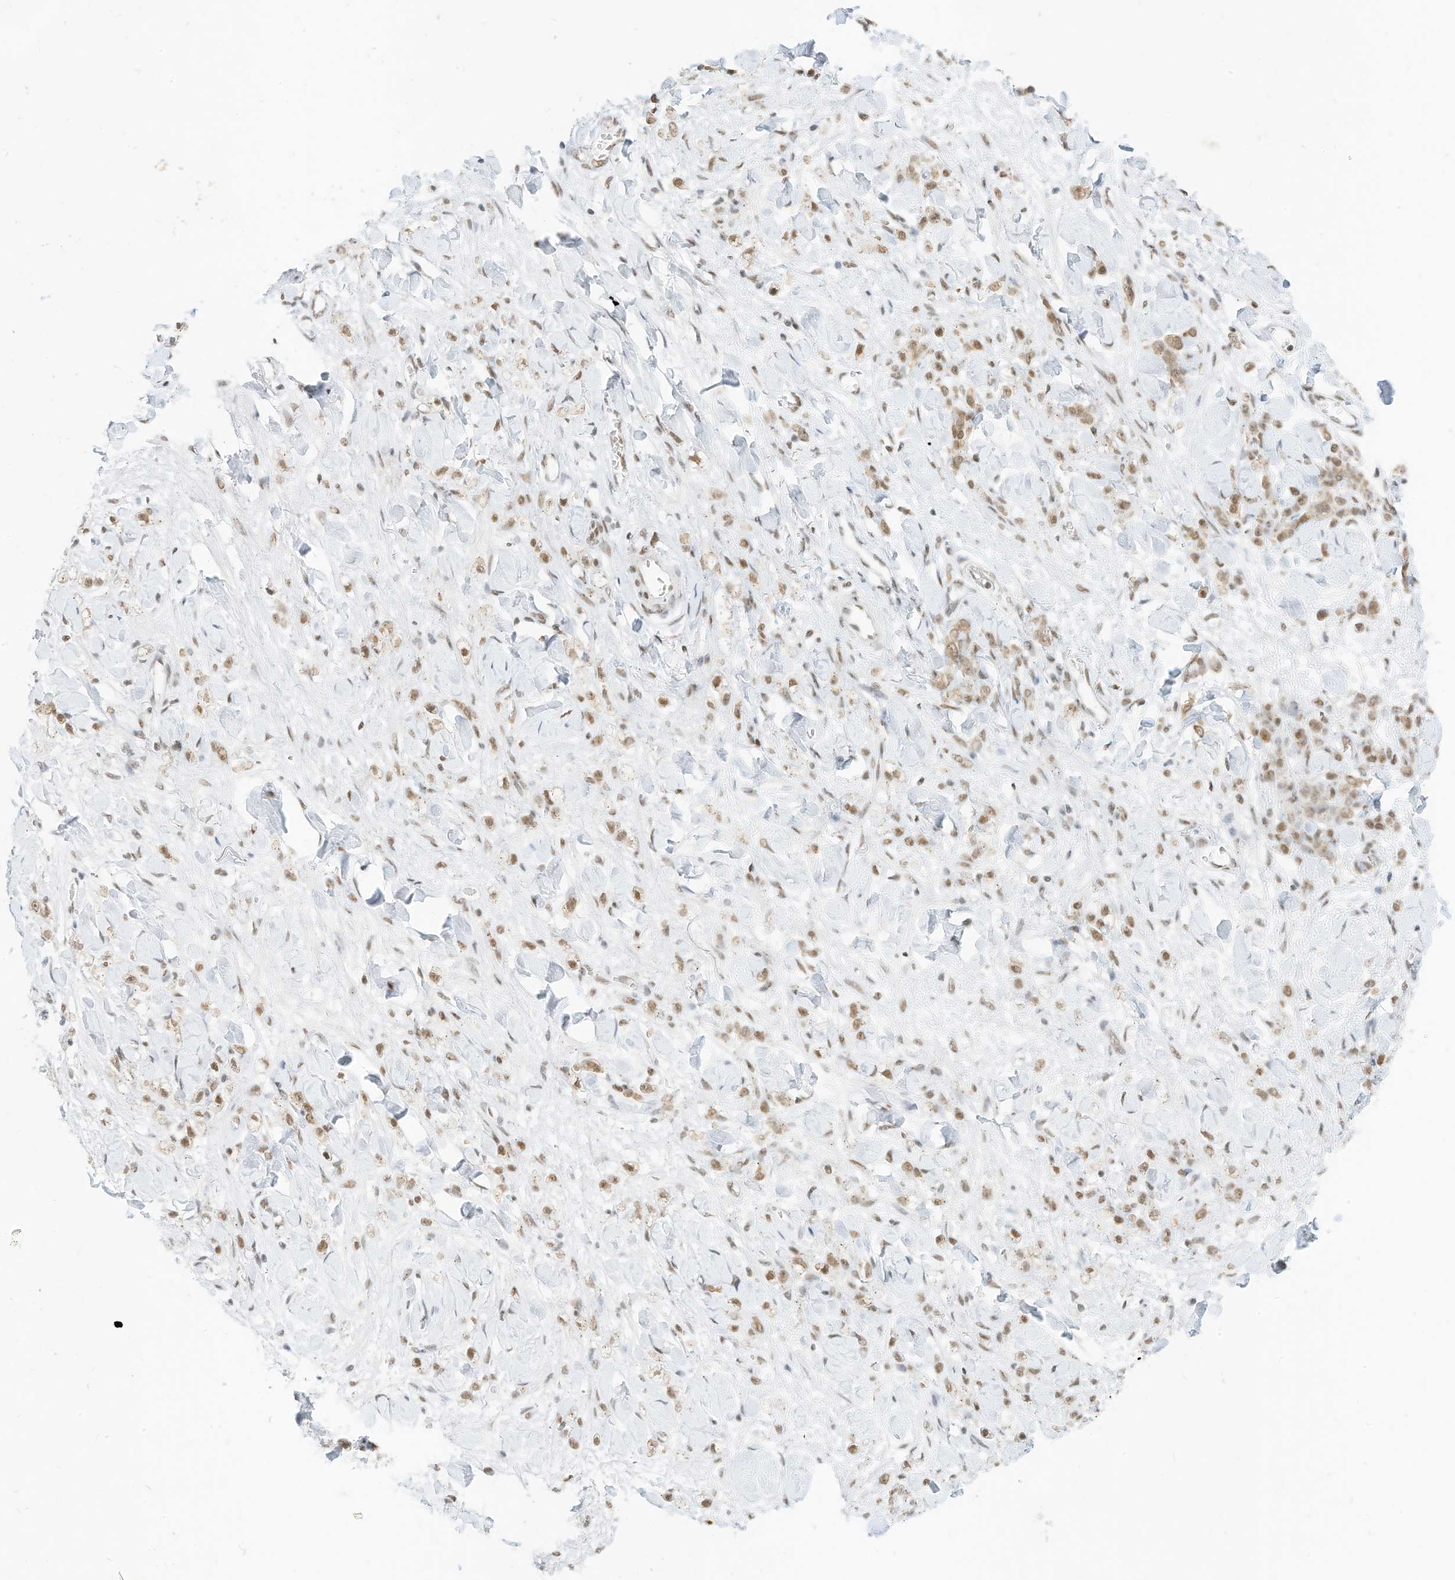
{"staining": {"intensity": "moderate", "quantity": ">75%", "location": "nuclear"}, "tissue": "stomach cancer", "cell_type": "Tumor cells", "image_type": "cancer", "snomed": [{"axis": "morphology", "description": "Normal tissue, NOS"}, {"axis": "morphology", "description": "Adenocarcinoma, NOS"}, {"axis": "topography", "description": "Stomach"}], "caption": "Immunohistochemical staining of stomach adenocarcinoma displays moderate nuclear protein expression in approximately >75% of tumor cells.", "gene": "SMARCA2", "patient": {"sex": "male", "age": 82}}